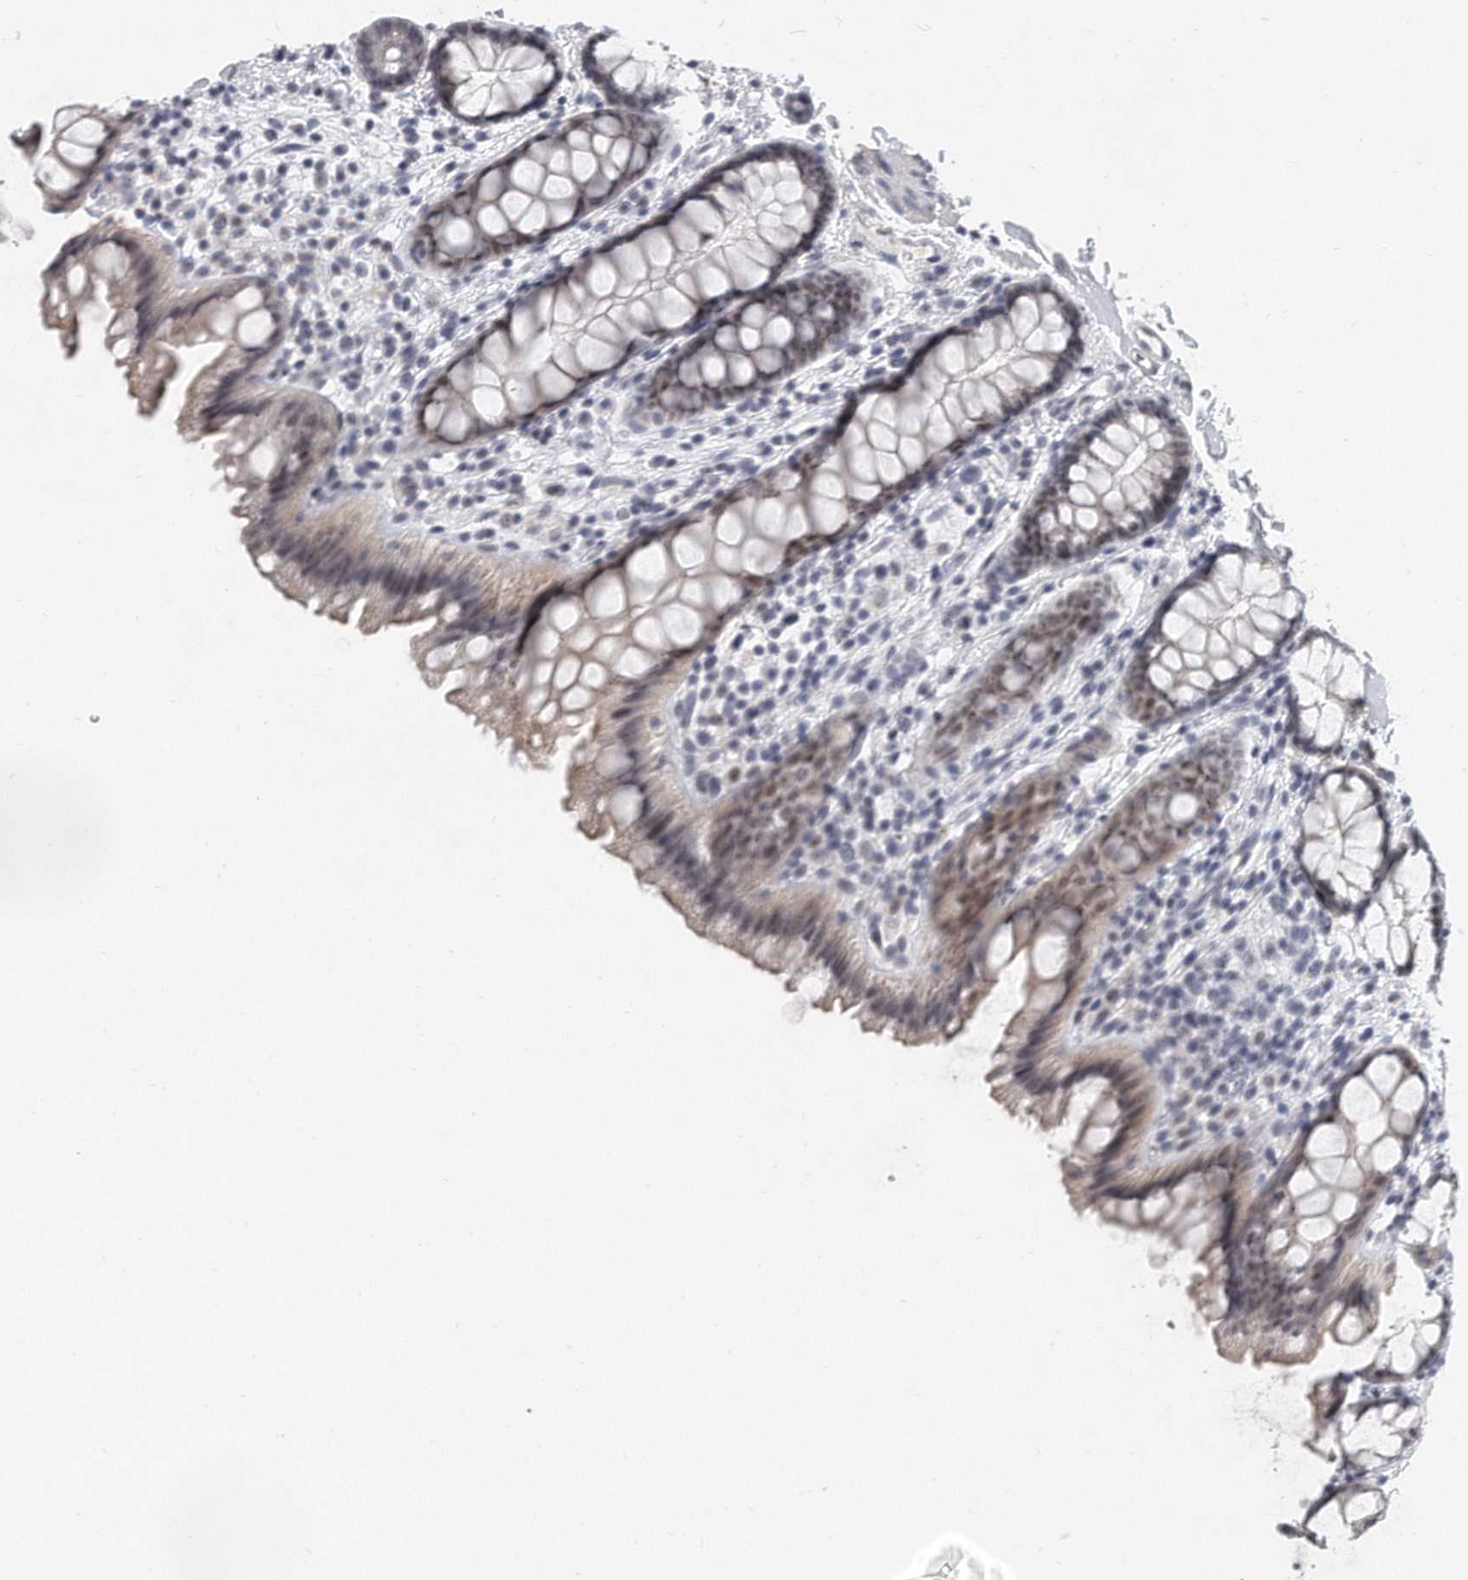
{"staining": {"intensity": "weak", "quantity": "25%-75%", "location": "cytoplasmic/membranous,nuclear"}, "tissue": "rectum", "cell_type": "Glandular cells", "image_type": "normal", "snomed": [{"axis": "morphology", "description": "Normal tissue, NOS"}, {"axis": "topography", "description": "Rectum"}], "caption": "This image exhibits immunohistochemistry (IHC) staining of normal human rectum, with low weak cytoplasmic/membranous,nuclear expression in about 25%-75% of glandular cells.", "gene": "TFCP2L1", "patient": {"sex": "female", "age": 65}}